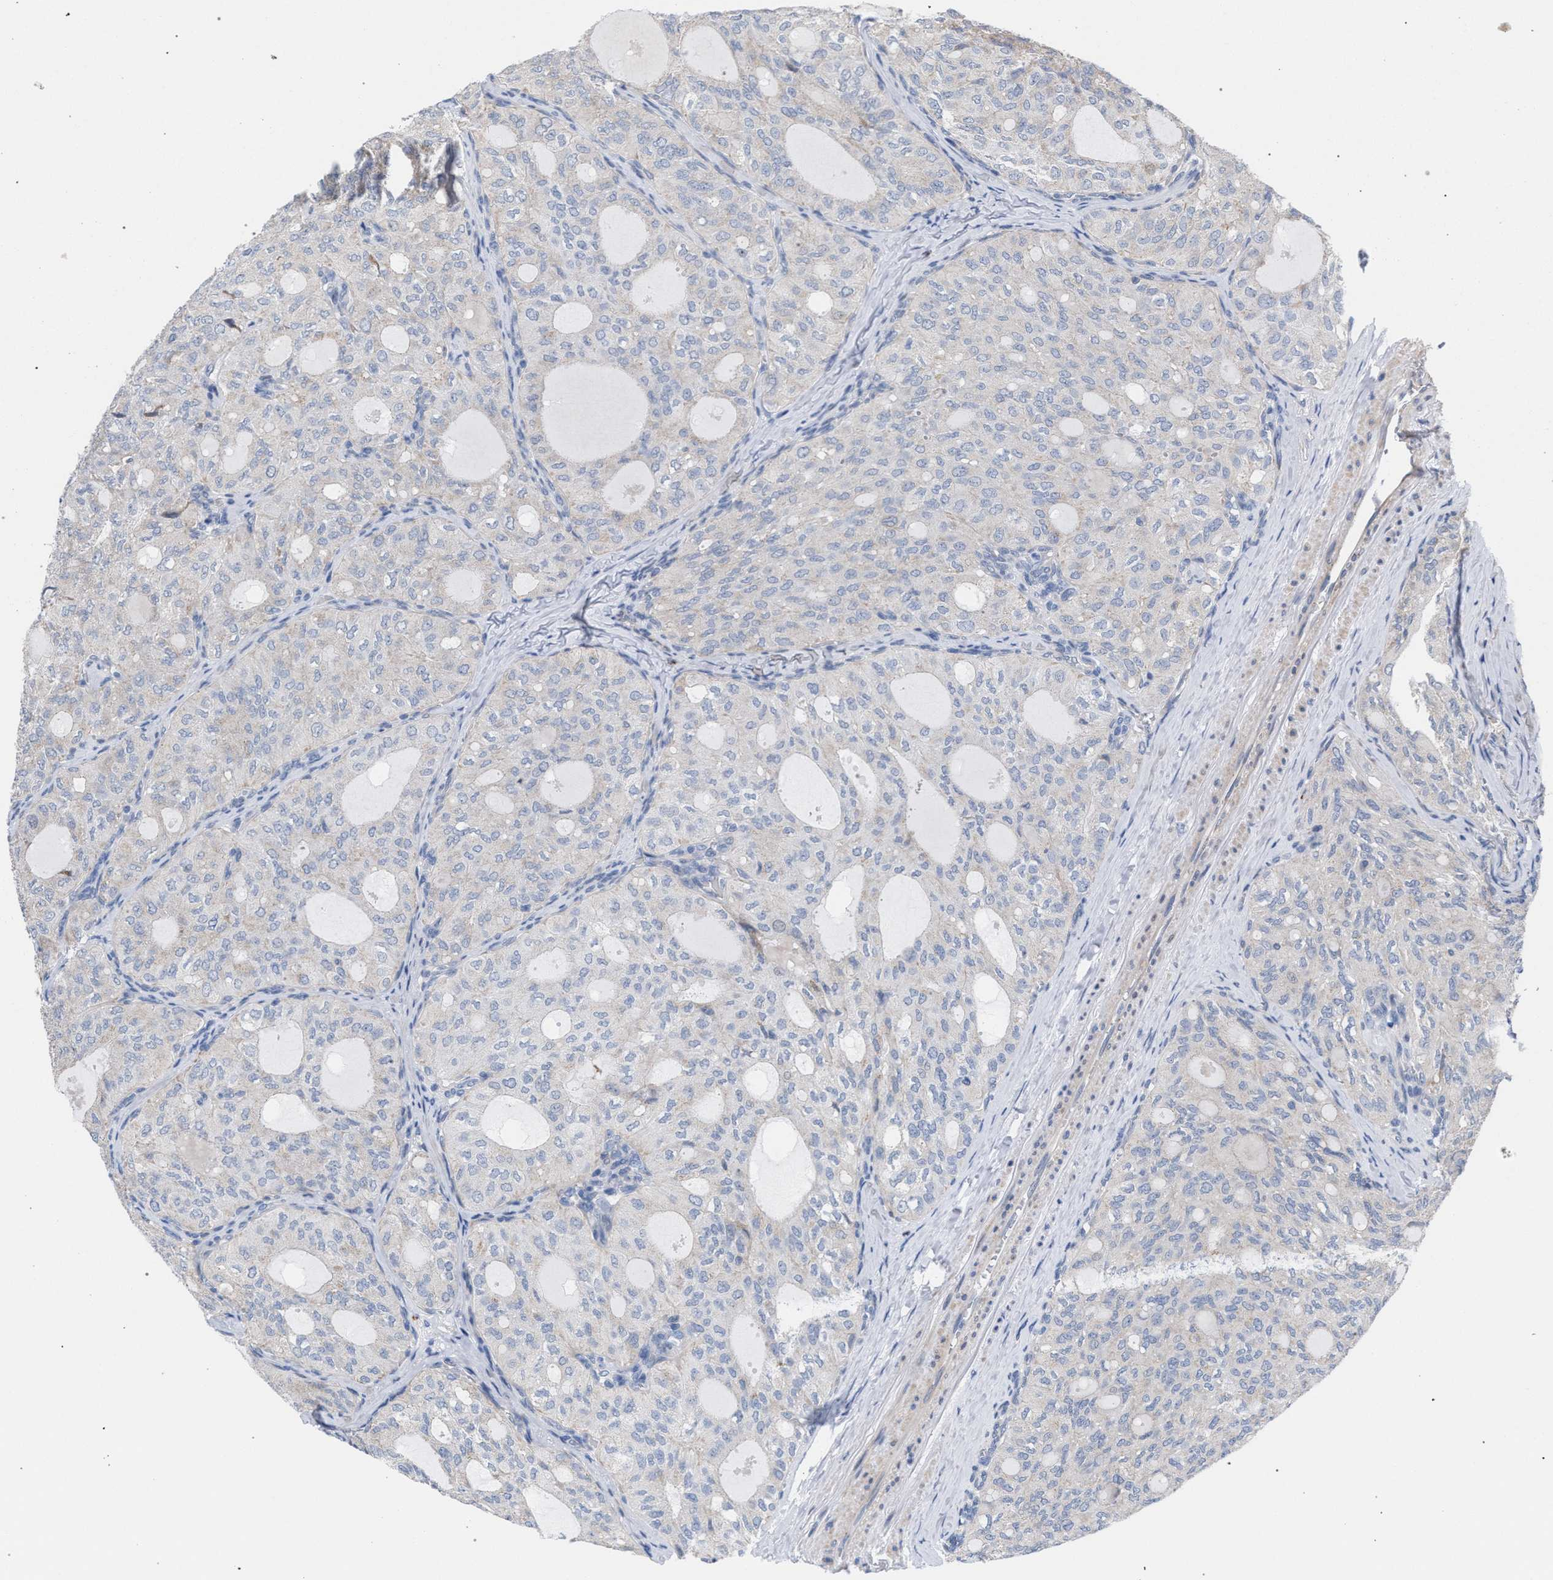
{"staining": {"intensity": "negative", "quantity": "none", "location": "none"}, "tissue": "thyroid cancer", "cell_type": "Tumor cells", "image_type": "cancer", "snomed": [{"axis": "morphology", "description": "Follicular adenoma carcinoma, NOS"}, {"axis": "topography", "description": "Thyroid gland"}], "caption": "The immunohistochemistry image has no significant positivity in tumor cells of follicular adenoma carcinoma (thyroid) tissue.", "gene": "RNF135", "patient": {"sex": "male", "age": 75}}